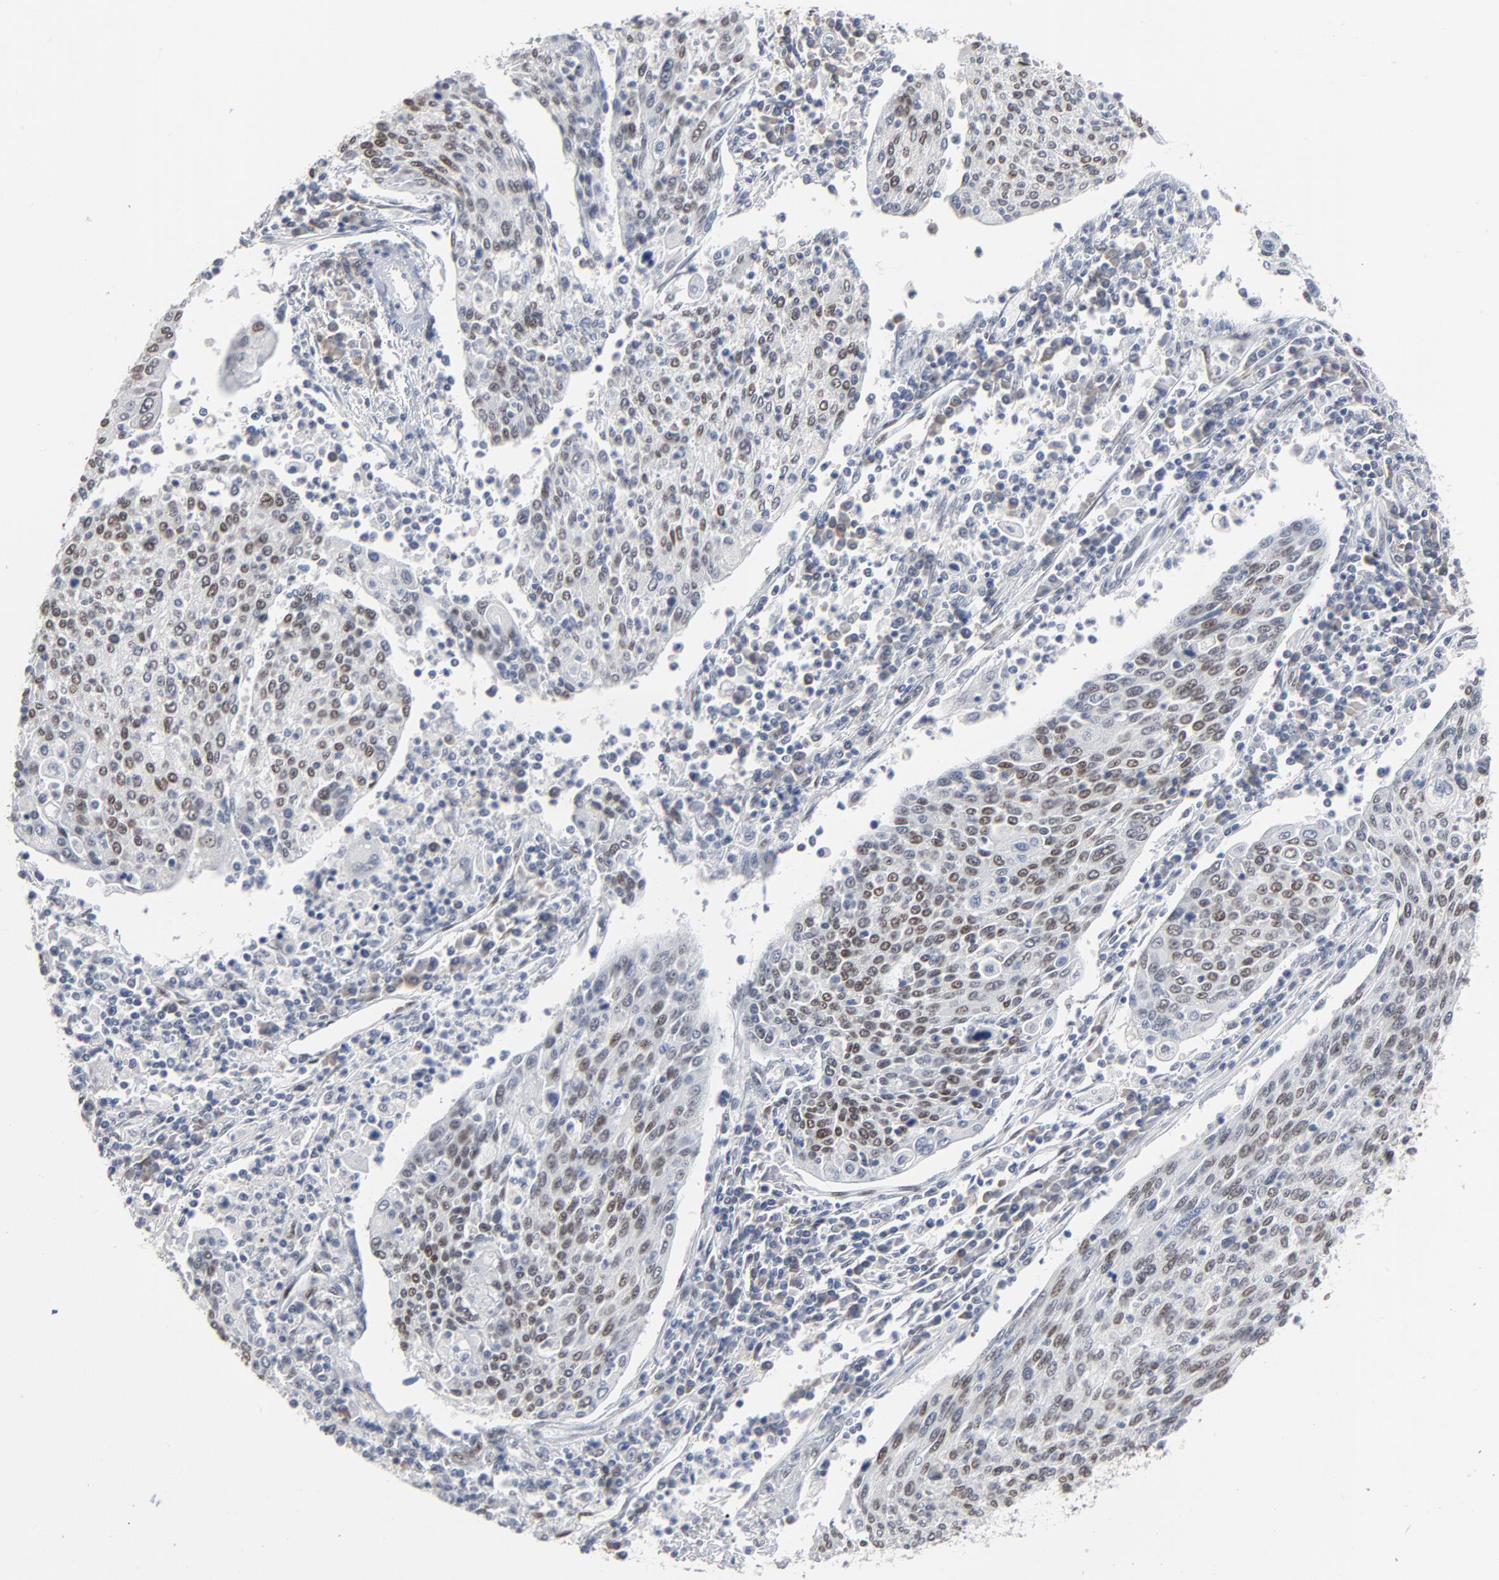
{"staining": {"intensity": "weak", "quantity": "25%-75%", "location": "nuclear"}, "tissue": "cervical cancer", "cell_type": "Tumor cells", "image_type": "cancer", "snomed": [{"axis": "morphology", "description": "Squamous cell carcinoma, NOS"}, {"axis": "topography", "description": "Cervix"}], "caption": "Cervical cancer (squamous cell carcinoma) tissue demonstrates weak nuclear expression in approximately 25%-75% of tumor cells, visualized by immunohistochemistry.", "gene": "ATF7", "patient": {"sex": "female", "age": 40}}